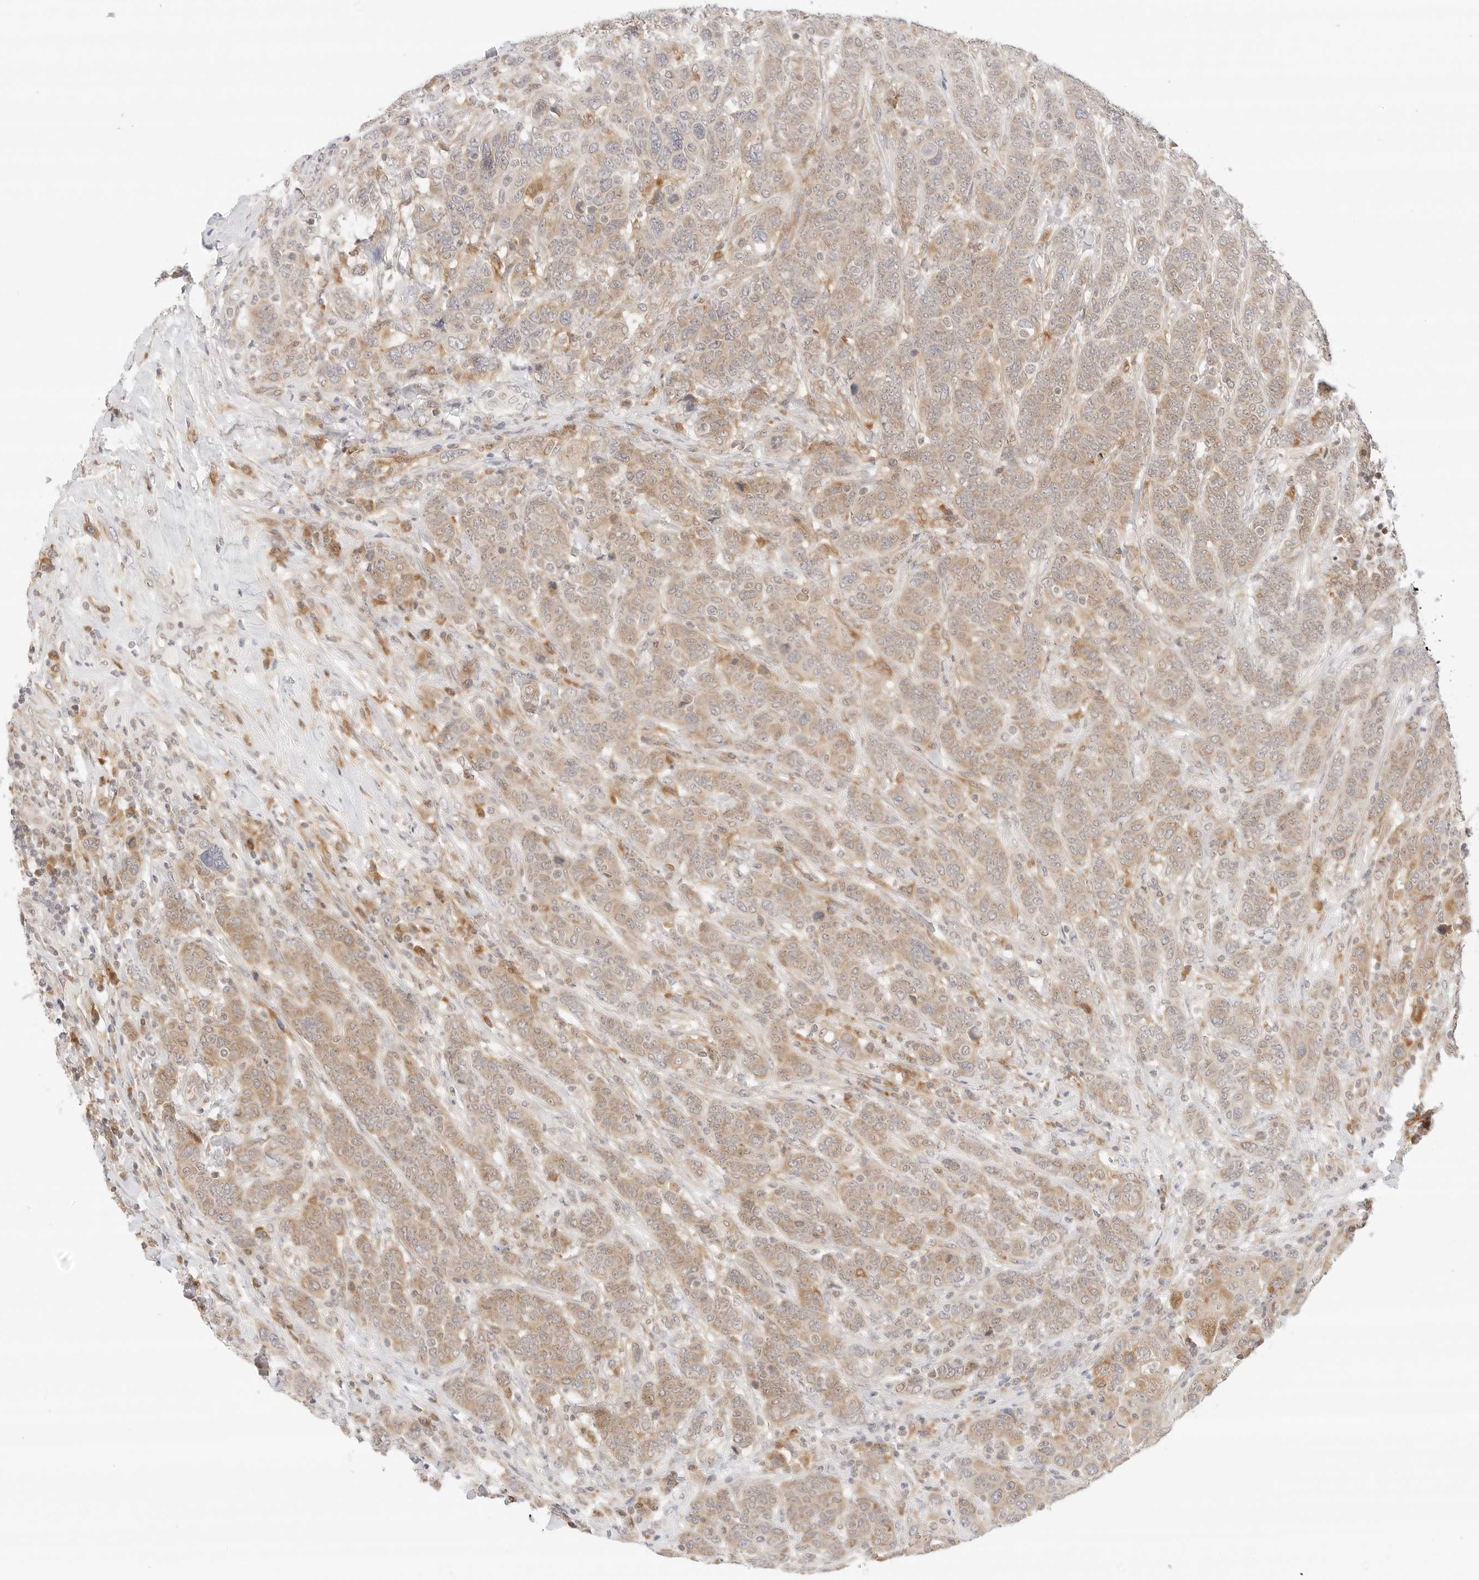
{"staining": {"intensity": "moderate", "quantity": ">75%", "location": "cytoplasmic/membranous"}, "tissue": "breast cancer", "cell_type": "Tumor cells", "image_type": "cancer", "snomed": [{"axis": "morphology", "description": "Duct carcinoma"}, {"axis": "topography", "description": "Breast"}], "caption": "This is a histology image of immunohistochemistry (IHC) staining of breast cancer (intraductal carcinoma), which shows moderate positivity in the cytoplasmic/membranous of tumor cells.", "gene": "ERO1B", "patient": {"sex": "female", "age": 37}}